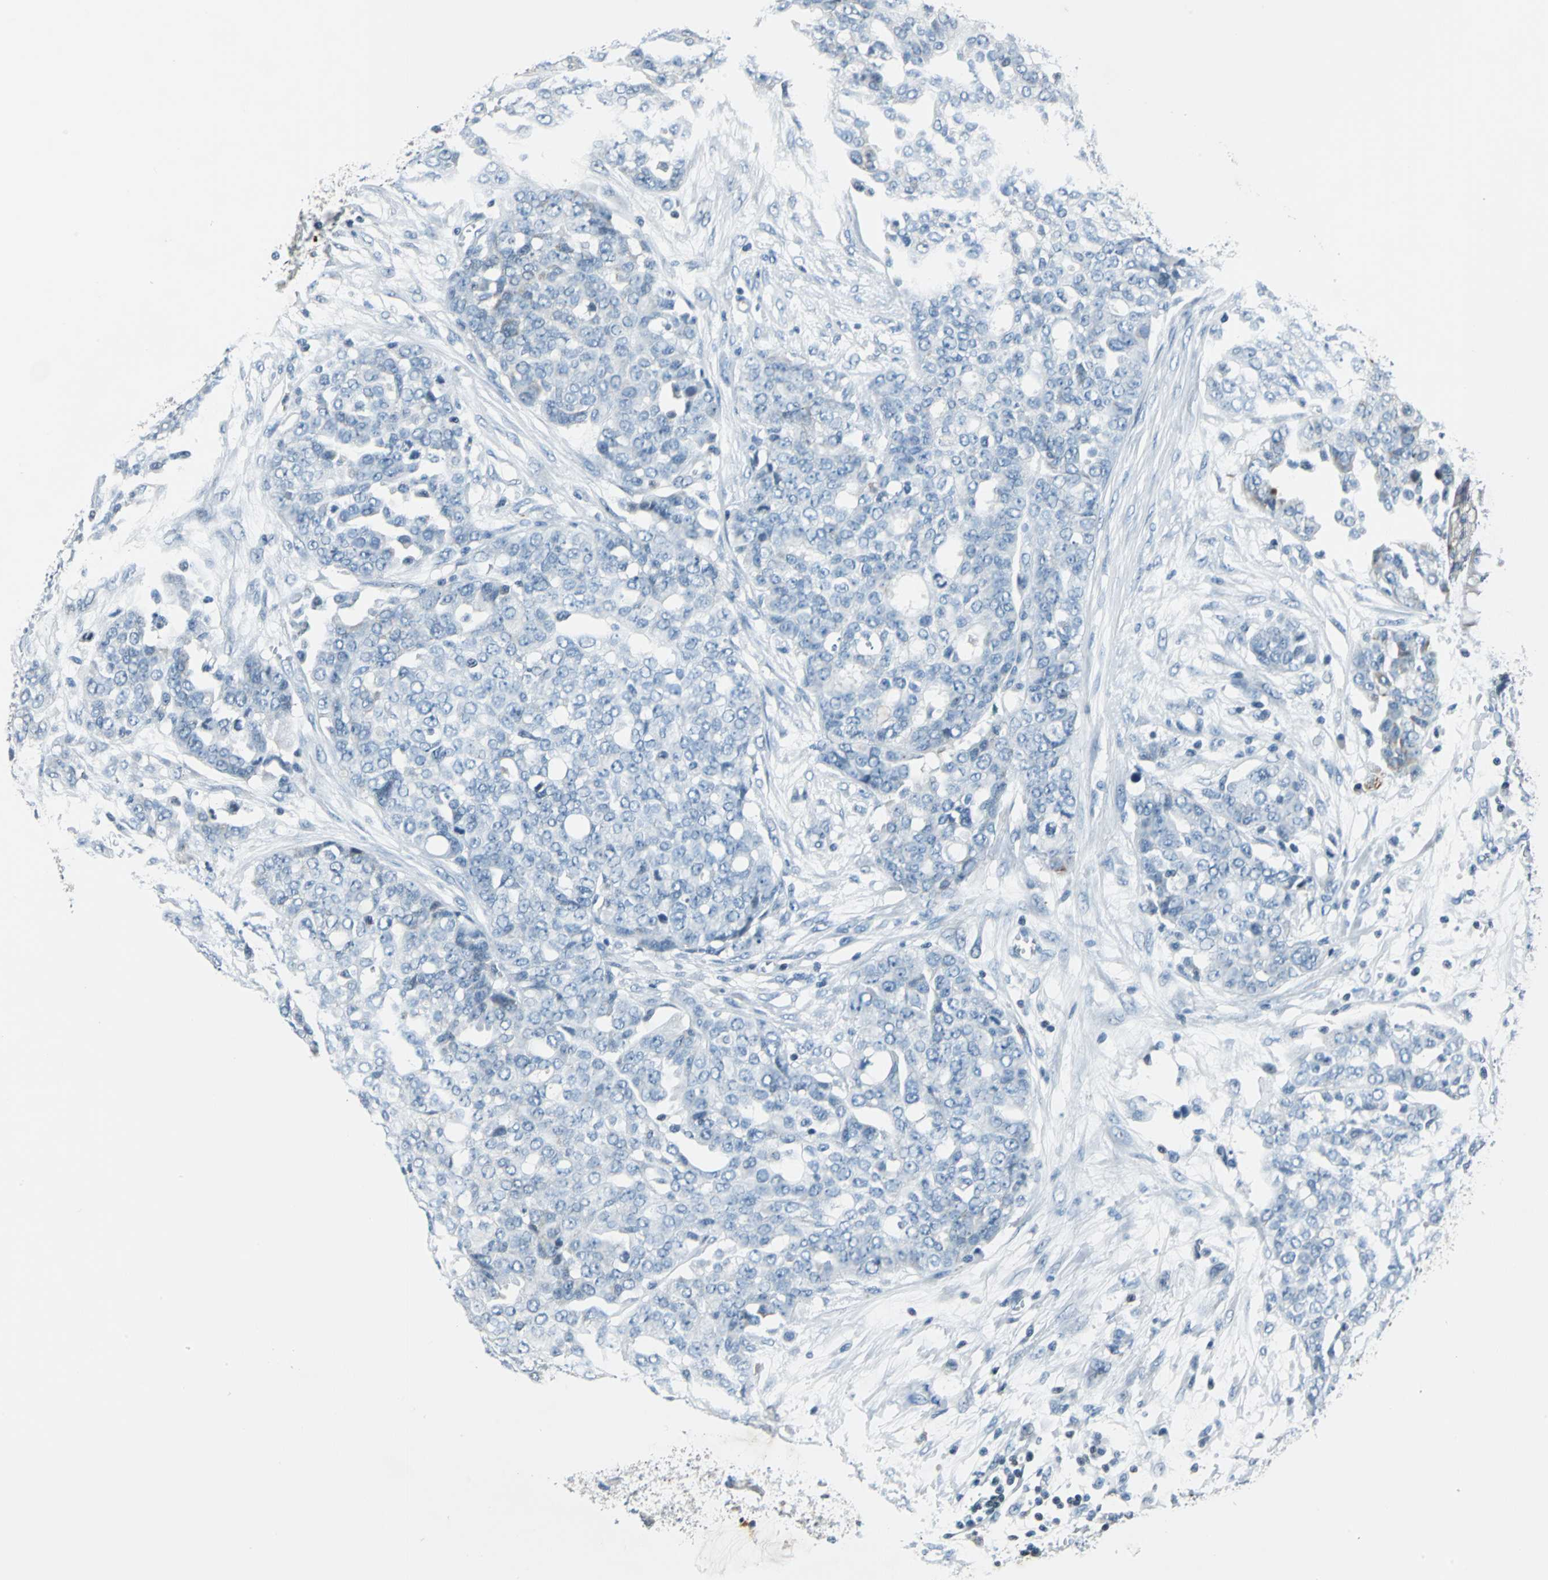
{"staining": {"intensity": "negative", "quantity": "none", "location": "none"}, "tissue": "ovarian cancer", "cell_type": "Tumor cells", "image_type": "cancer", "snomed": [{"axis": "morphology", "description": "Cystadenocarcinoma, serous, NOS"}, {"axis": "topography", "description": "Soft tissue"}, {"axis": "topography", "description": "Ovary"}], "caption": "An IHC micrograph of serous cystadenocarcinoma (ovarian) is shown. There is no staining in tumor cells of serous cystadenocarcinoma (ovarian).", "gene": "HCFC2", "patient": {"sex": "female", "age": 57}}